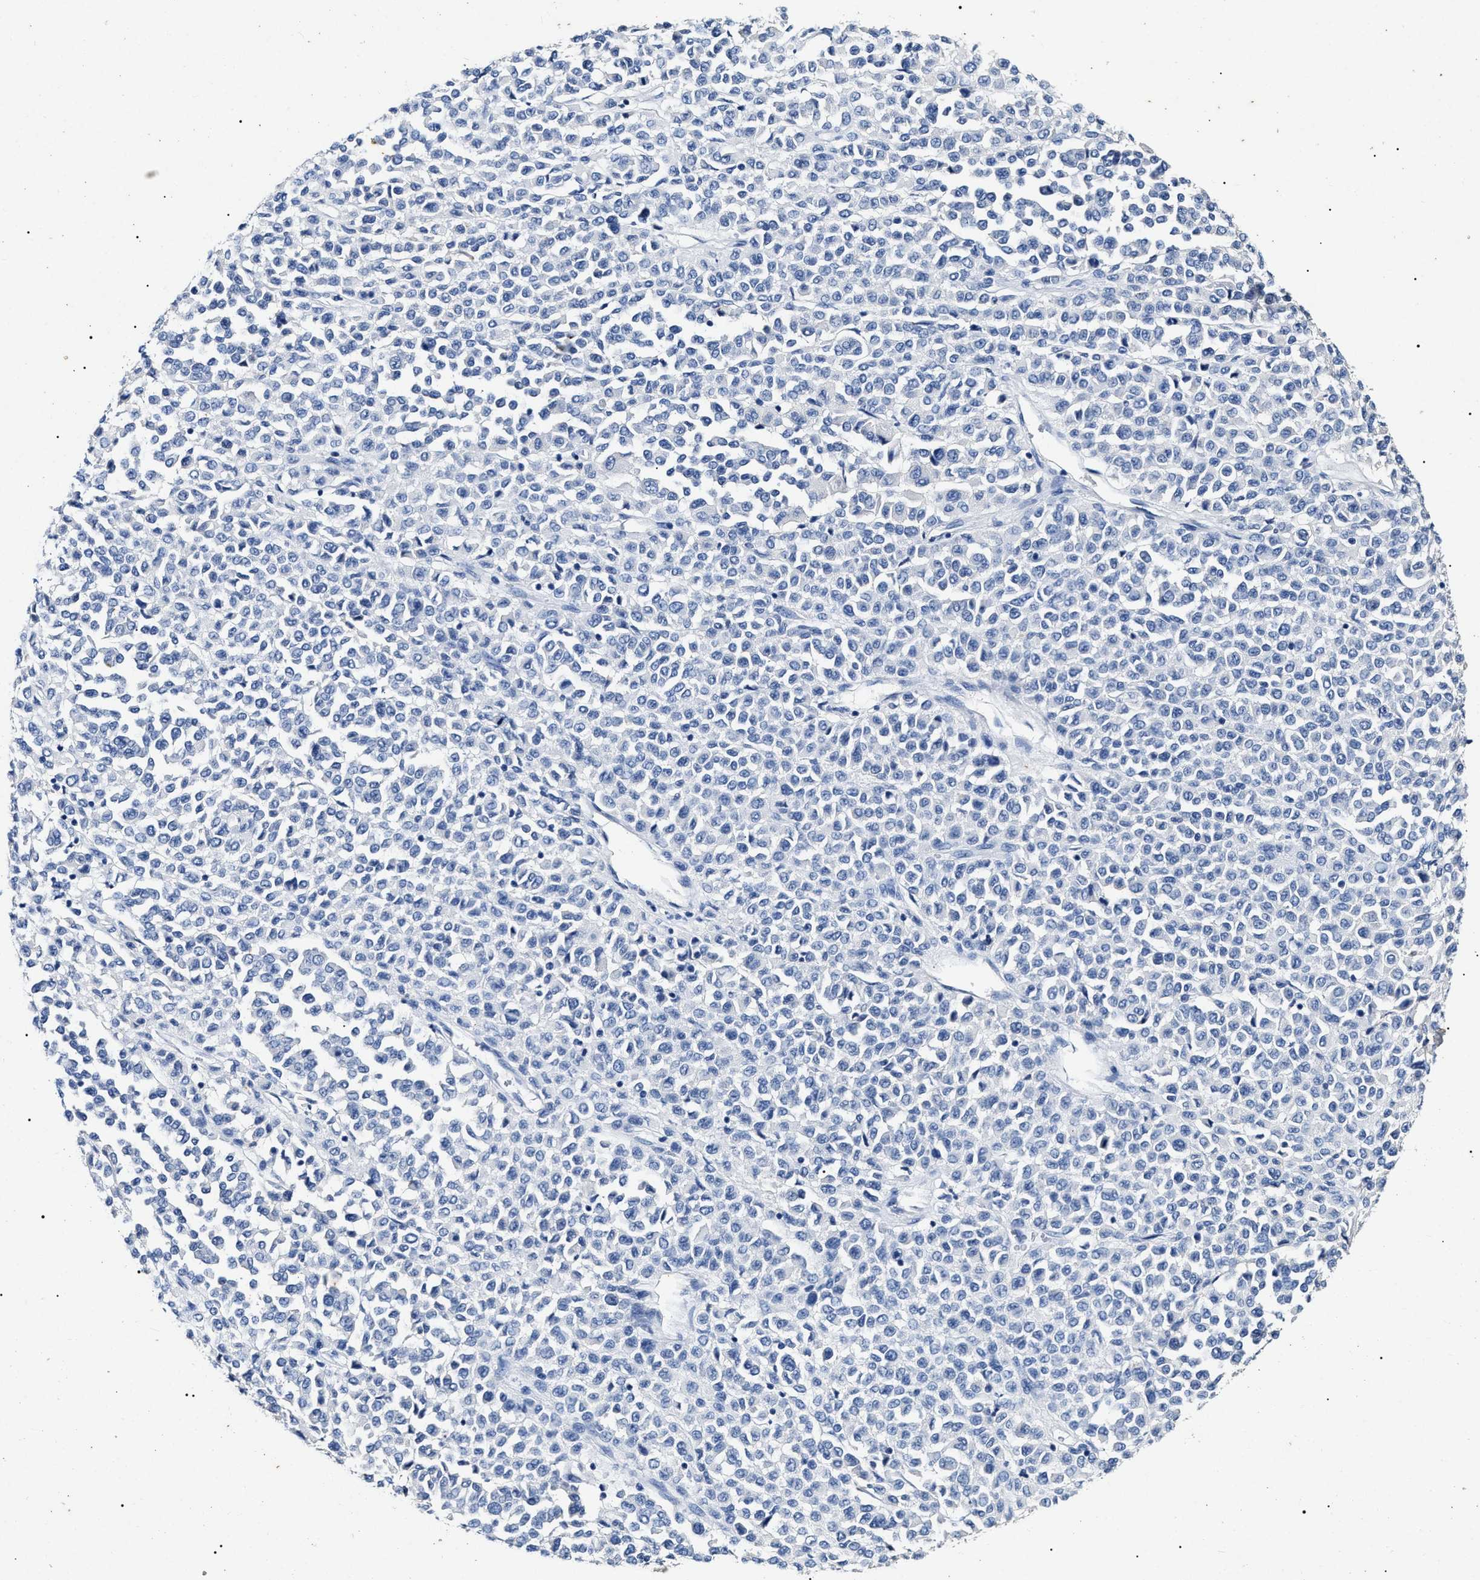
{"staining": {"intensity": "negative", "quantity": "none", "location": "none"}, "tissue": "melanoma", "cell_type": "Tumor cells", "image_type": "cancer", "snomed": [{"axis": "morphology", "description": "Malignant melanoma, Metastatic site"}, {"axis": "topography", "description": "Pancreas"}], "caption": "The histopathology image shows no significant expression in tumor cells of malignant melanoma (metastatic site). (Immunohistochemistry (ihc), brightfield microscopy, high magnification).", "gene": "LRRC8E", "patient": {"sex": "female", "age": 30}}